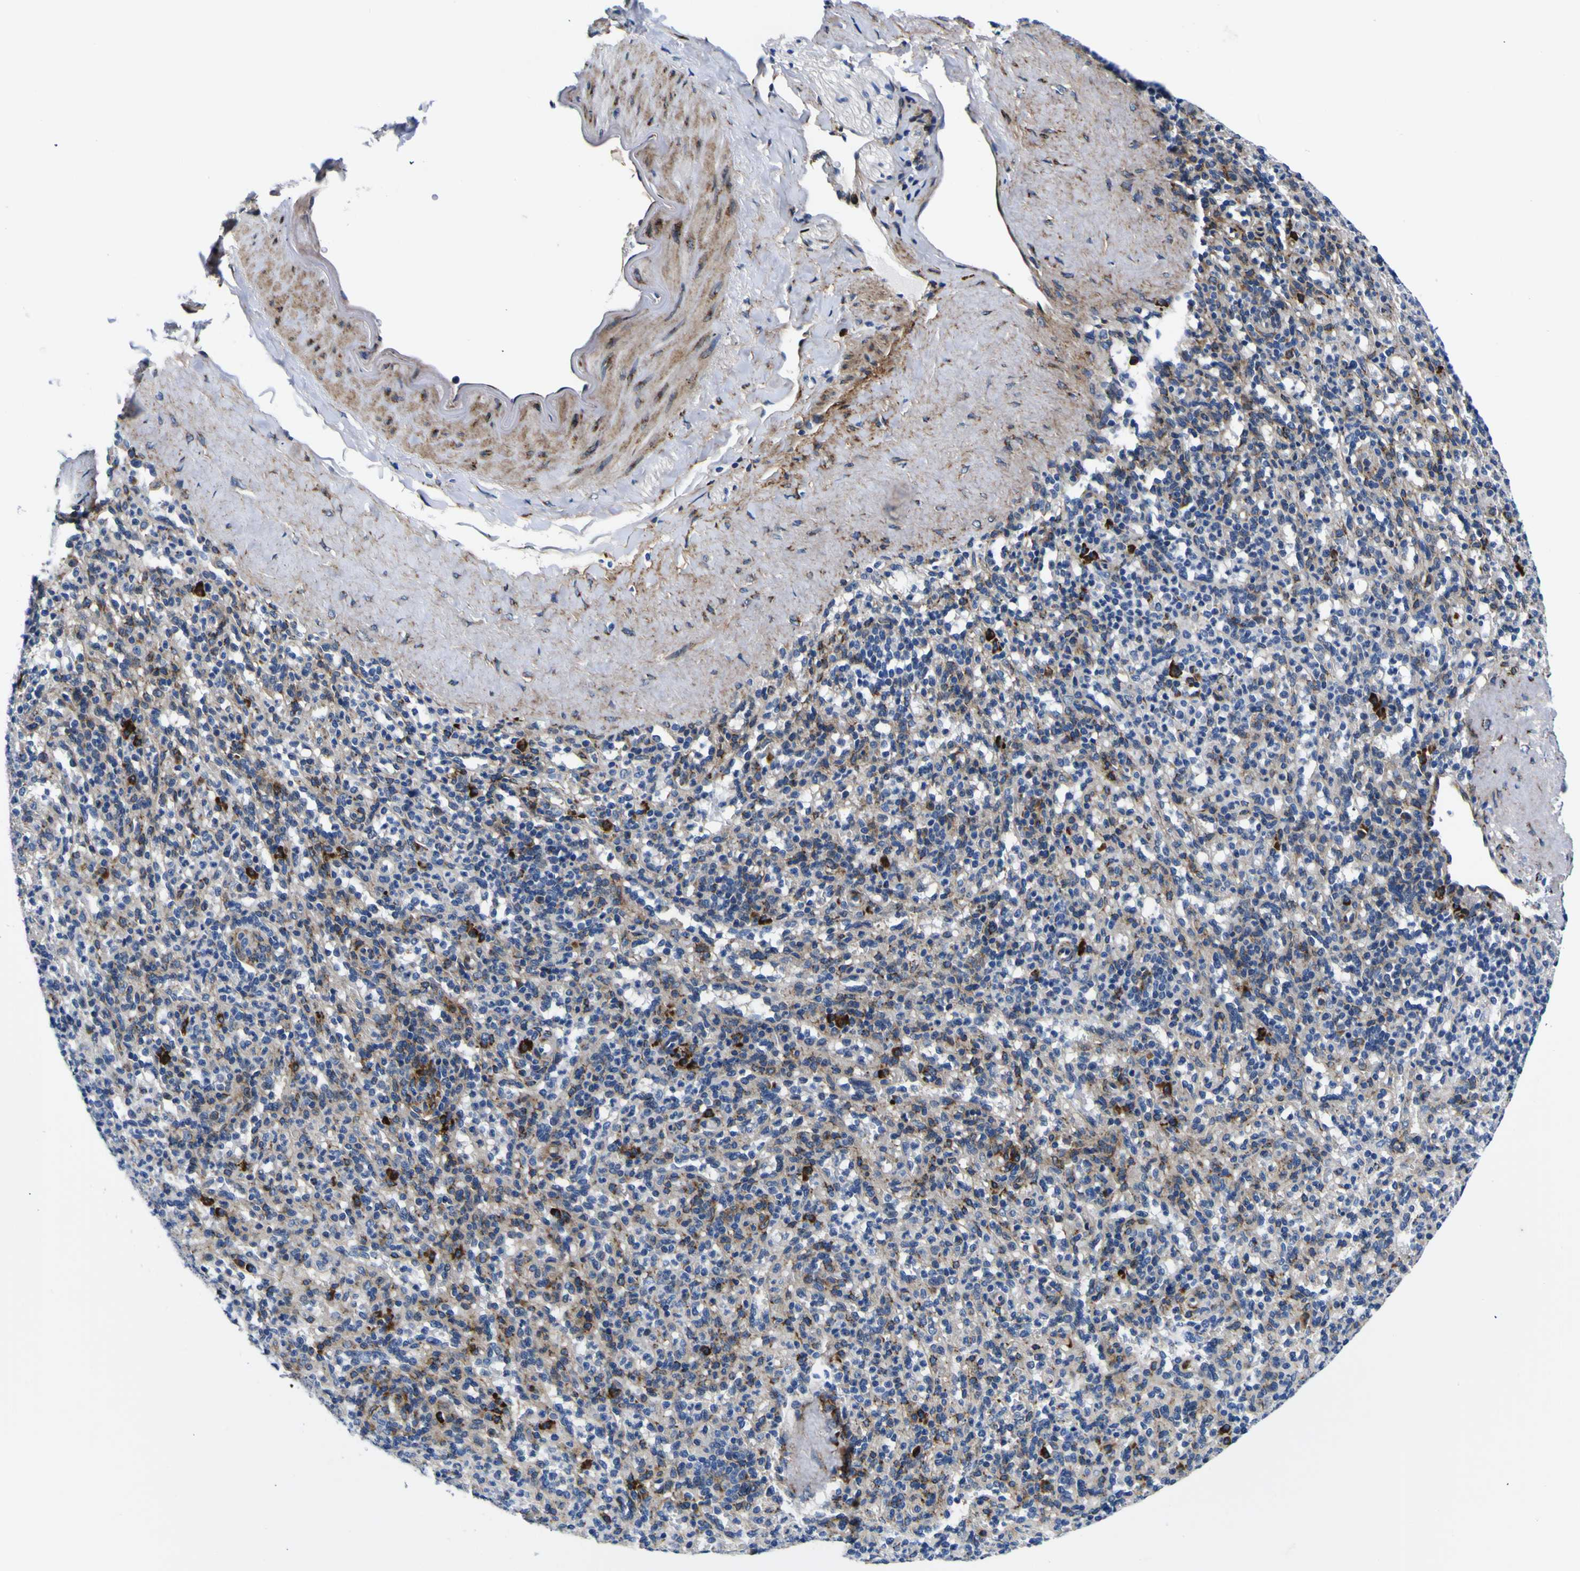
{"staining": {"intensity": "strong", "quantity": "<25%", "location": "cytoplasmic/membranous"}, "tissue": "spleen", "cell_type": "Cells in red pulp", "image_type": "normal", "snomed": [{"axis": "morphology", "description": "Normal tissue, NOS"}, {"axis": "topography", "description": "Spleen"}], "caption": "This photomicrograph reveals IHC staining of unremarkable human spleen, with medium strong cytoplasmic/membranous positivity in about <25% of cells in red pulp.", "gene": "SCD", "patient": {"sex": "male", "age": 36}}